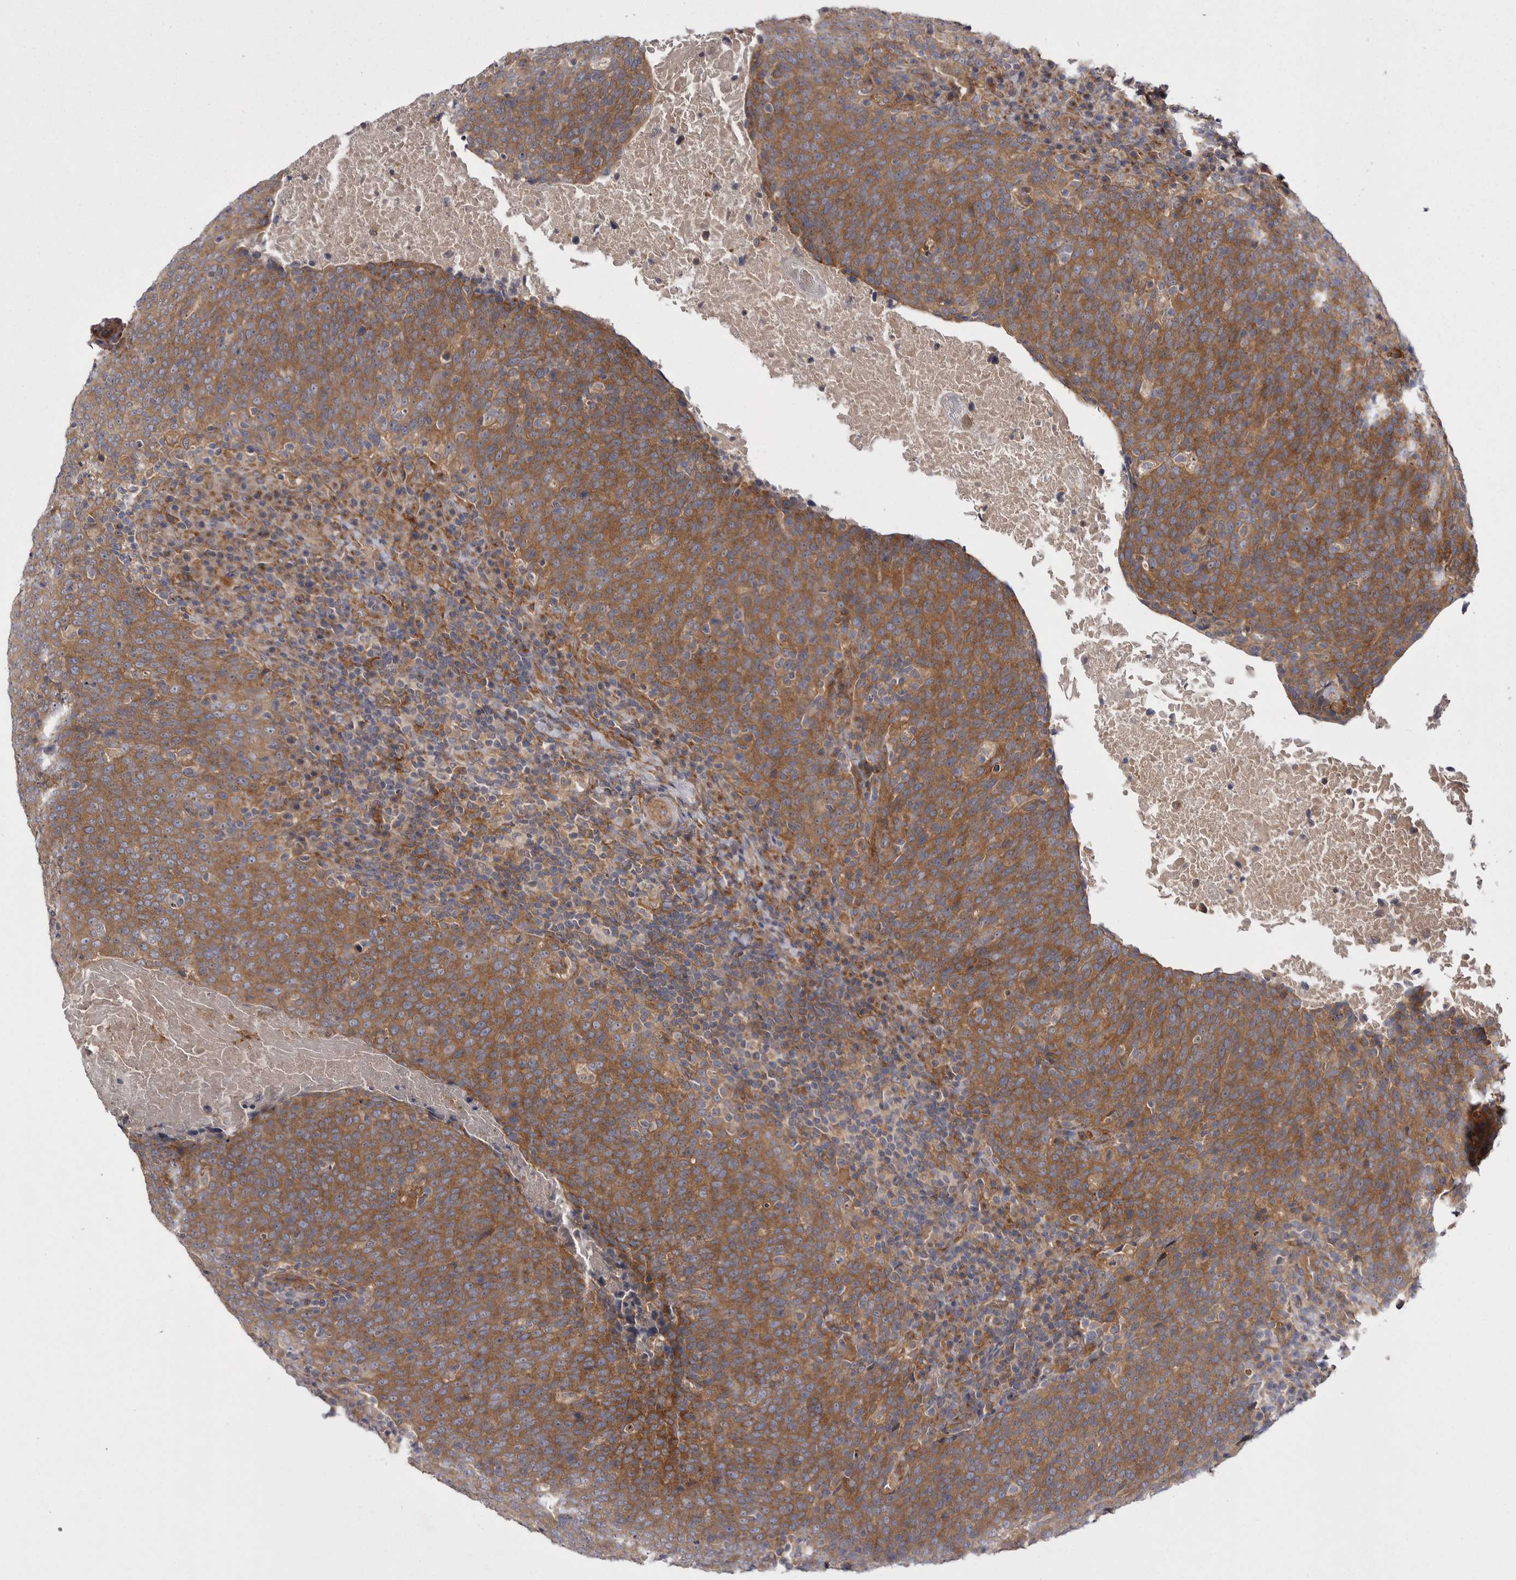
{"staining": {"intensity": "strong", "quantity": ">75%", "location": "cytoplasmic/membranous"}, "tissue": "head and neck cancer", "cell_type": "Tumor cells", "image_type": "cancer", "snomed": [{"axis": "morphology", "description": "Squamous cell carcinoma, NOS"}, {"axis": "morphology", "description": "Squamous cell carcinoma, metastatic, NOS"}, {"axis": "topography", "description": "Lymph node"}, {"axis": "topography", "description": "Head-Neck"}], "caption": "Head and neck metastatic squamous cell carcinoma stained with a protein marker demonstrates strong staining in tumor cells.", "gene": "OSBPL9", "patient": {"sex": "male", "age": 62}}